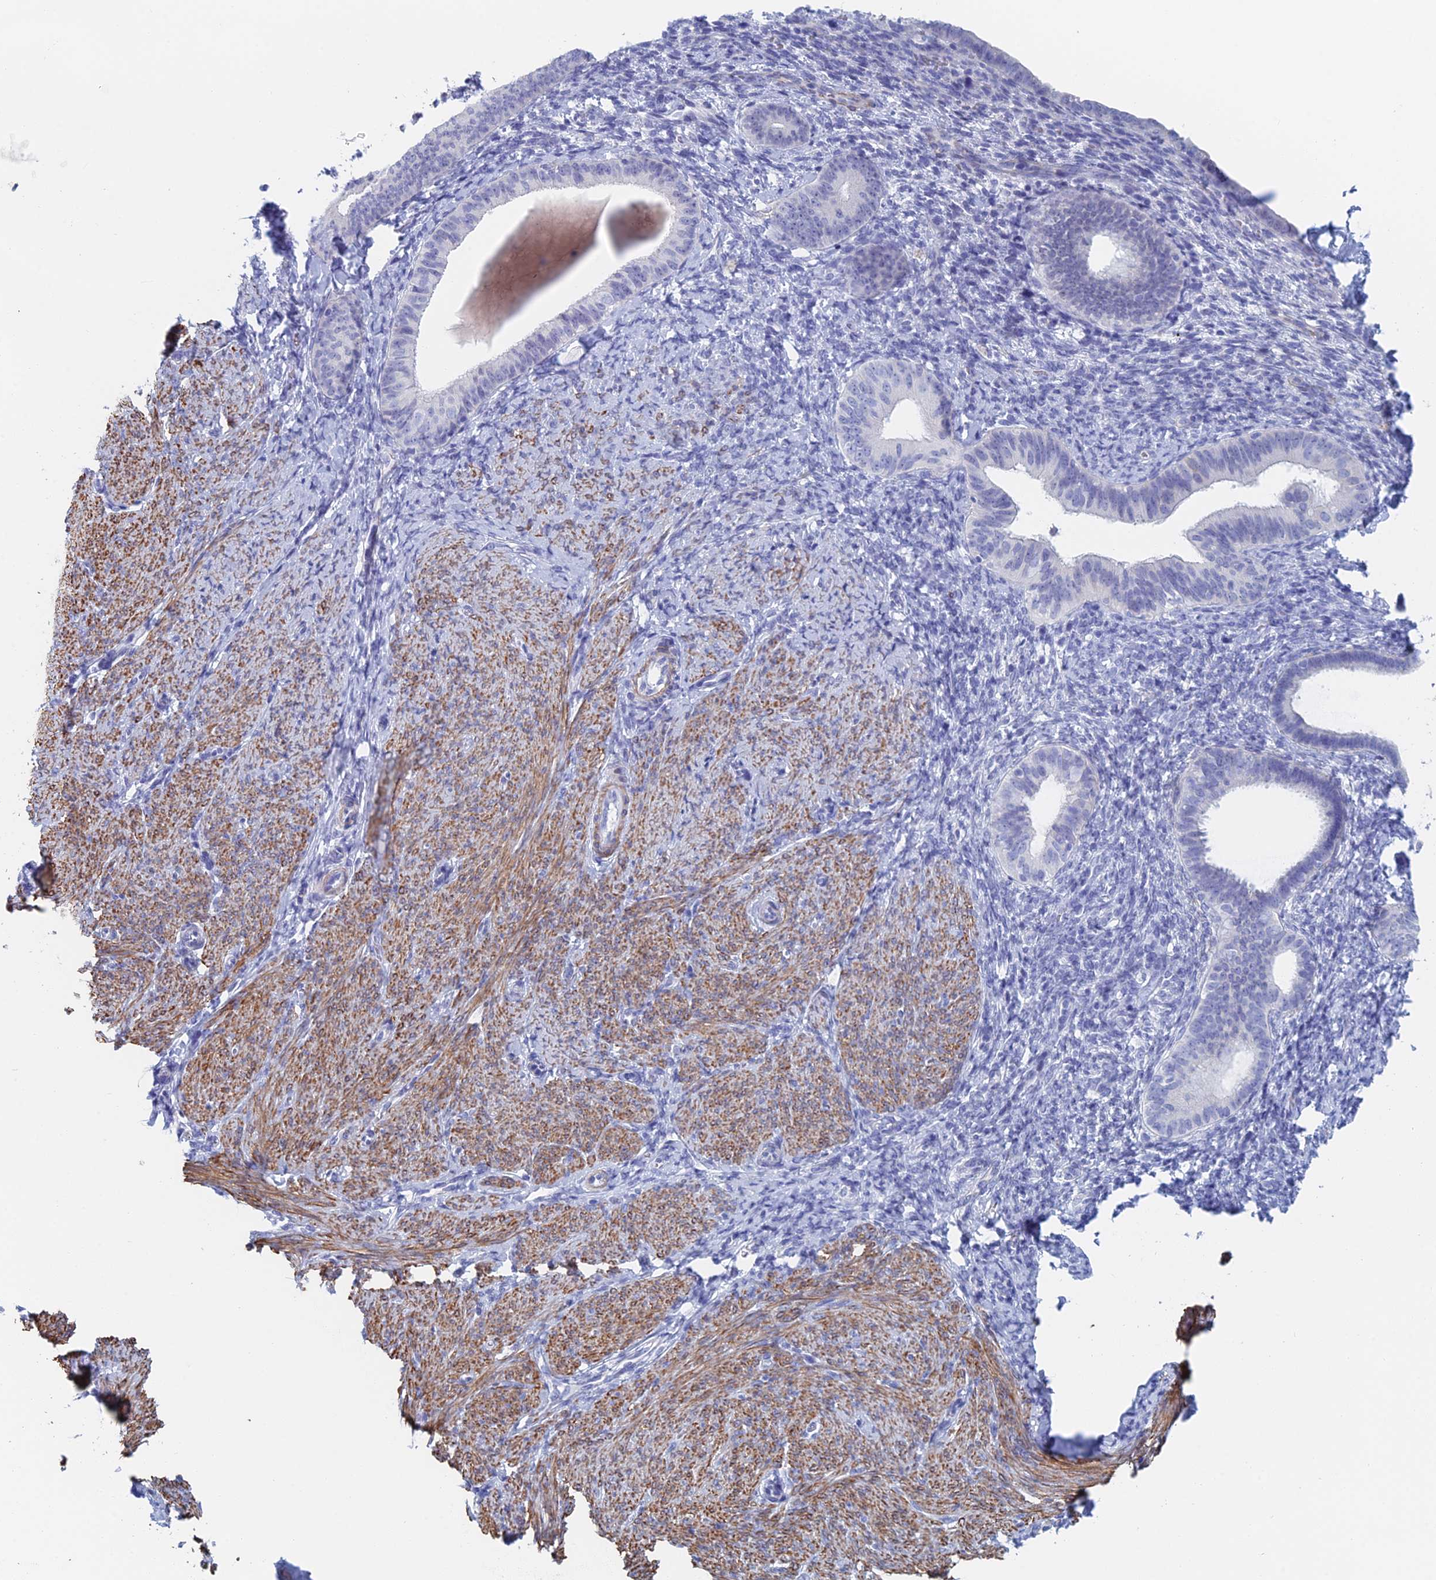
{"staining": {"intensity": "negative", "quantity": "none", "location": "none"}, "tissue": "endometrium", "cell_type": "Cells in endometrial stroma", "image_type": "normal", "snomed": [{"axis": "morphology", "description": "Normal tissue, NOS"}, {"axis": "topography", "description": "Endometrium"}], "caption": "Immunohistochemistry (IHC) photomicrograph of benign endometrium: human endometrium stained with DAB (3,3'-diaminobenzidine) reveals no significant protein positivity in cells in endometrial stroma. (Brightfield microscopy of DAB (3,3'-diaminobenzidine) IHC at high magnification).", "gene": "KCNK18", "patient": {"sex": "female", "age": 65}}